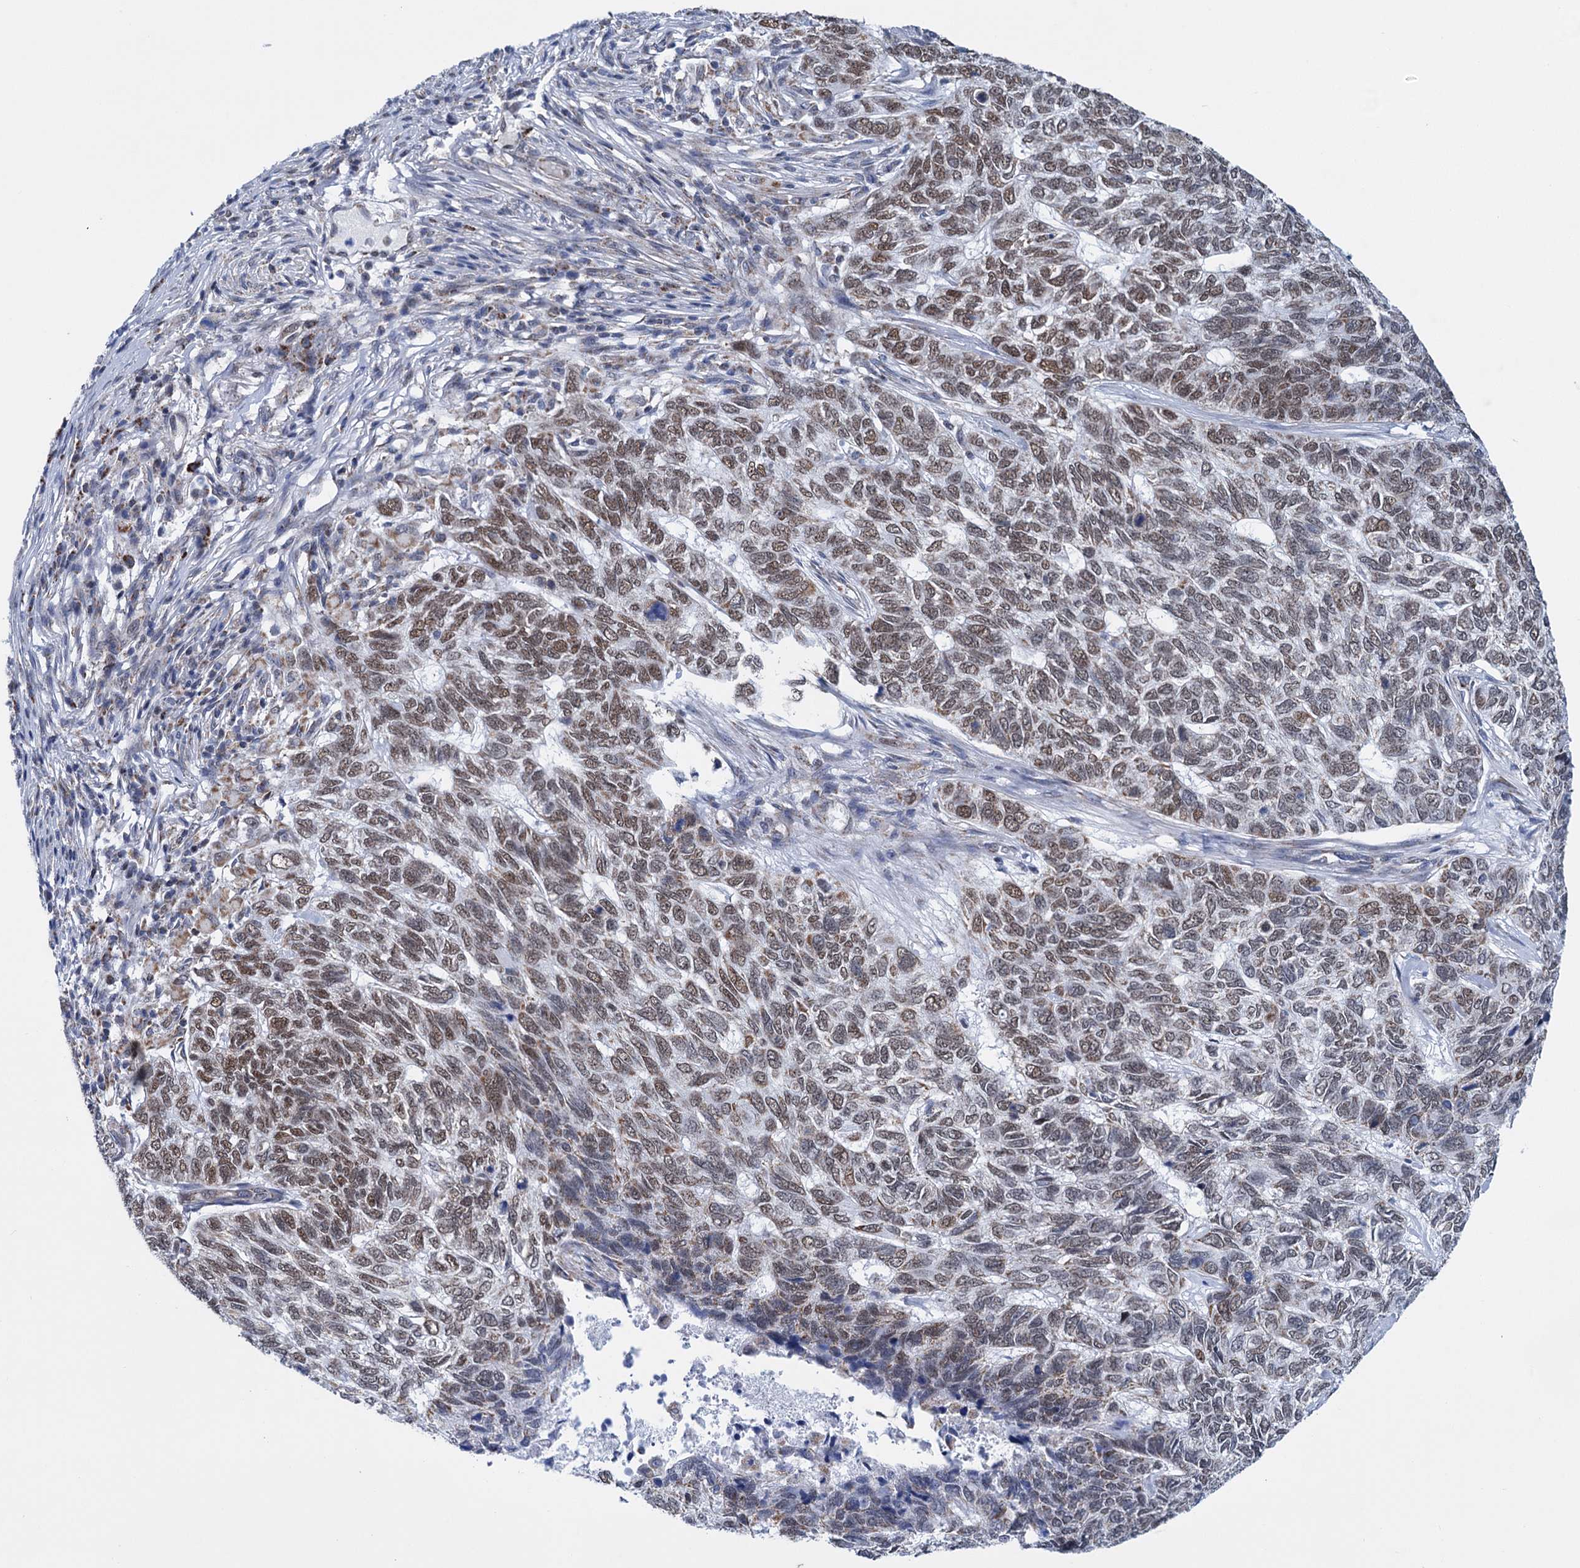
{"staining": {"intensity": "moderate", "quantity": "25%-75%", "location": "nuclear"}, "tissue": "skin cancer", "cell_type": "Tumor cells", "image_type": "cancer", "snomed": [{"axis": "morphology", "description": "Basal cell carcinoma"}, {"axis": "topography", "description": "Skin"}], "caption": "Protein staining reveals moderate nuclear expression in about 25%-75% of tumor cells in skin cancer. The staining is performed using DAB (3,3'-diaminobenzidine) brown chromogen to label protein expression. The nuclei are counter-stained blue using hematoxylin.", "gene": "MORN3", "patient": {"sex": "female", "age": 65}}